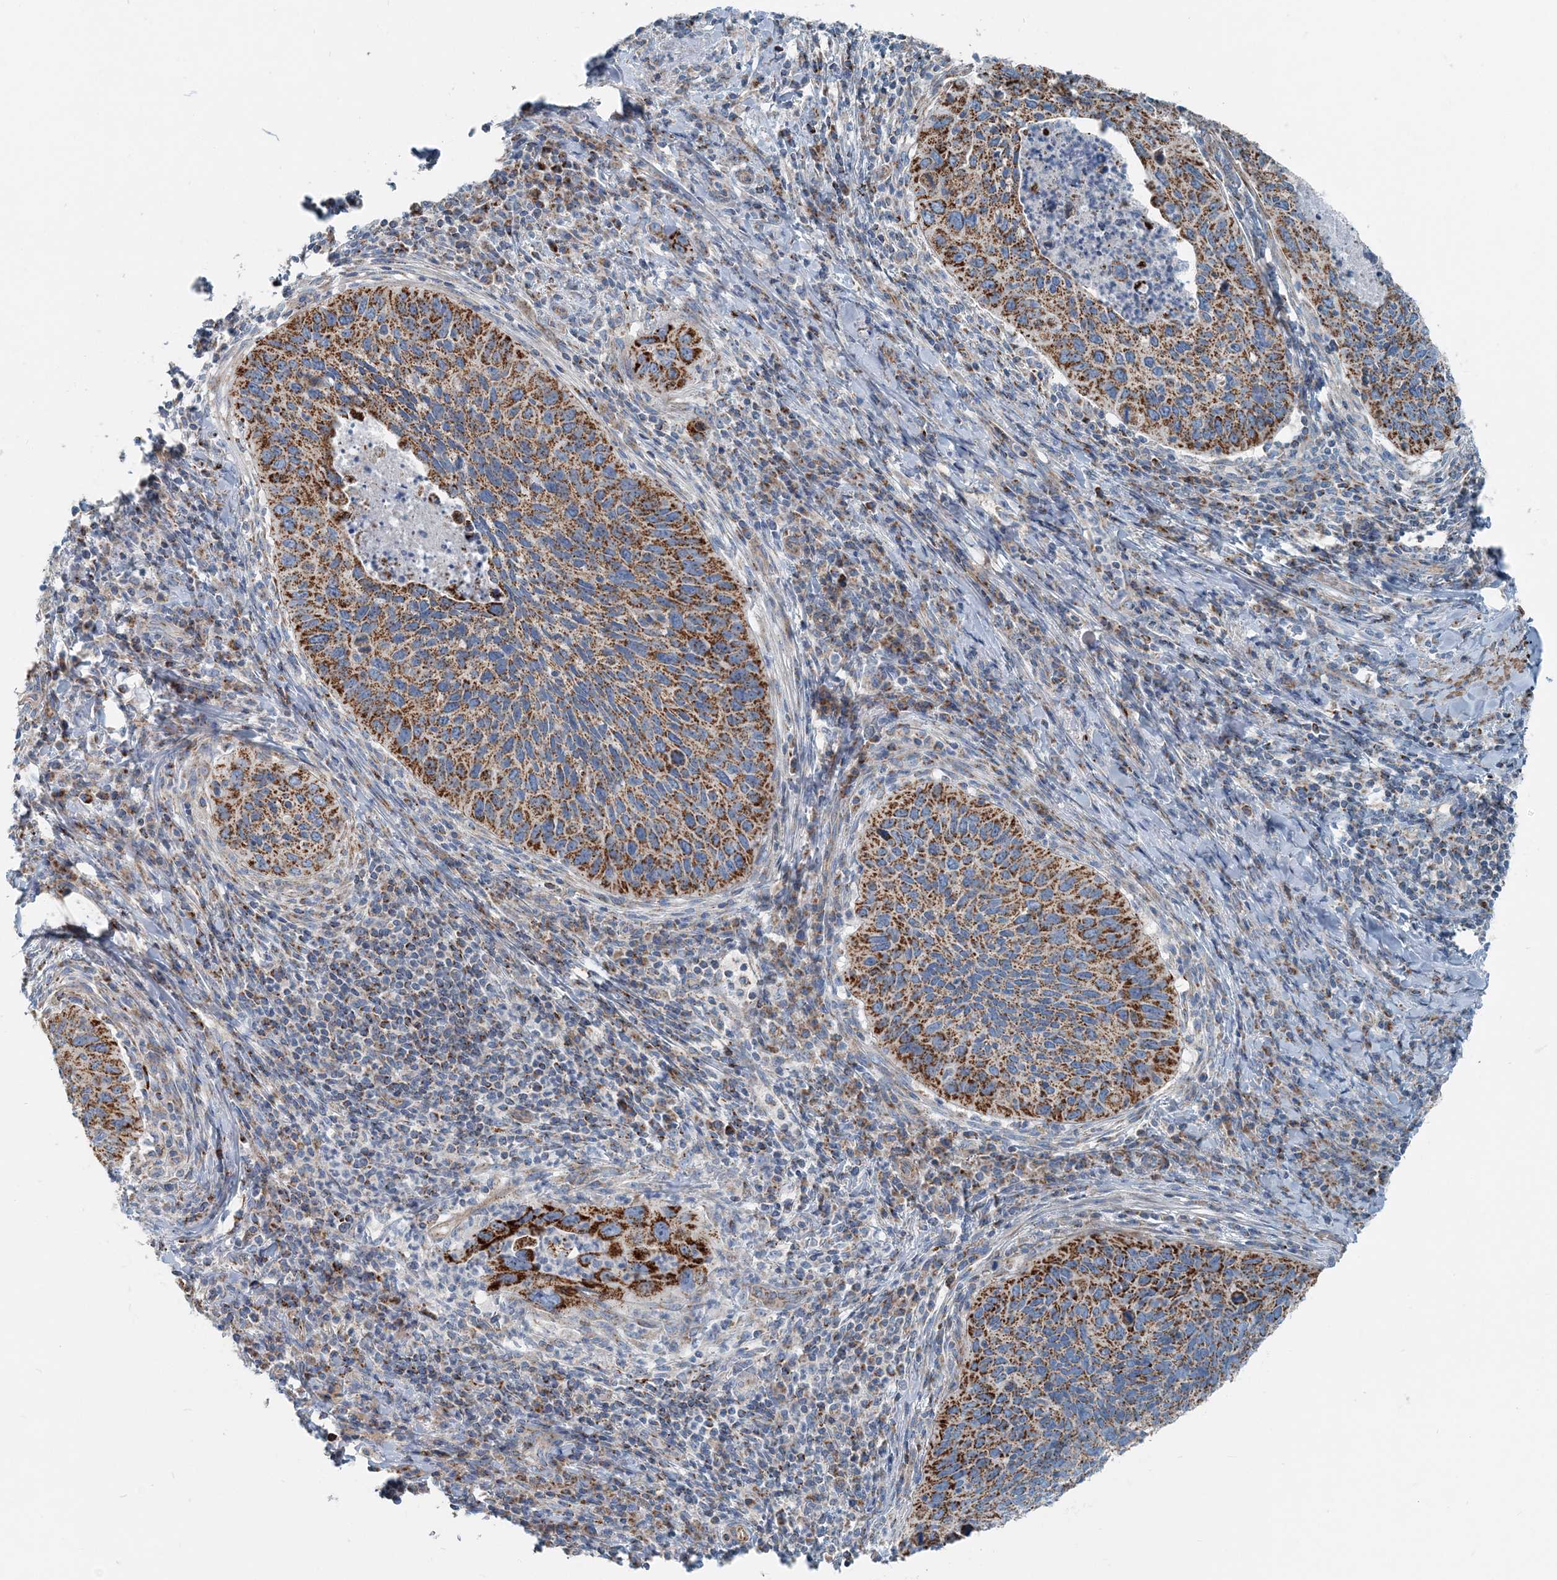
{"staining": {"intensity": "strong", "quantity": ">75%", "location": "cytoplasmic/membranous"}, "tissue": "cervical cancer", "cell_type": "Tumor cells", "image_type": "cancer", "snomed": [{"axis": "morphology", "description": "Squamous cell carcinoma, NOS"}, {"axis": "topography", "description": "Cervix"}], "caption": "The image demonstrates immunohistochemical staining of squamous cell carcinoma (cervical). There is strong cytoplasmic/membranous expression is present in about >75% of tumor cells.", "gene": "INTU", "patient": {"sex": "female", "age": 38}}